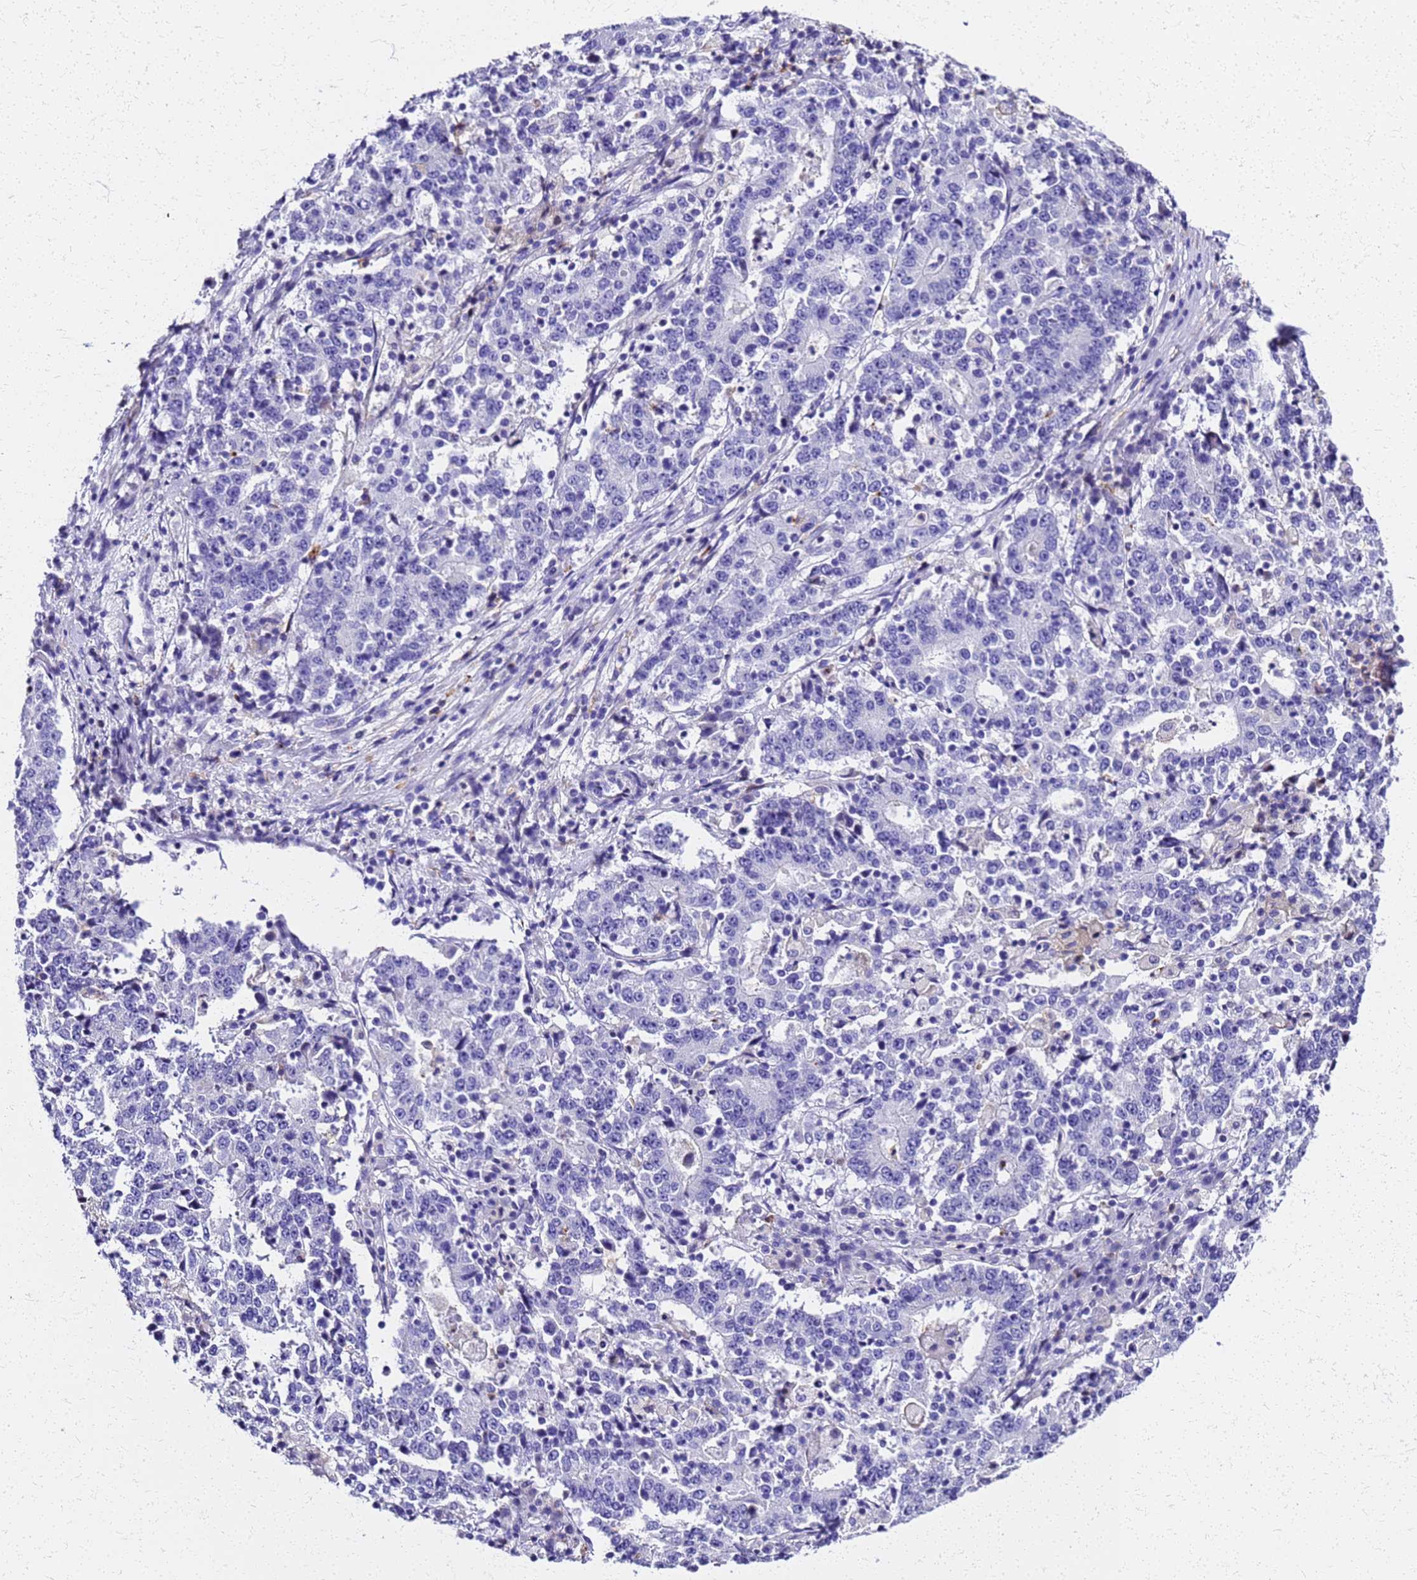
{"staining": {"intensity": "negative", "quantity": "none", "location": "none"}, "tissue": "stomach cancer", "cell_type": "Tumor cells", "image_type": "cancer", "snomed": [{"axis": "morphology", "description": "Adenocarcinoma, NOS"}, {"axis": "topography", "description": "Stomach"}], "caption": "High power microscopy image of an IHC histopathology image of stomach cancer, revealing no significant positivity in tumor cells.", "gene": "SMIM21", "patient": {"sex": "male", "age": 59}}